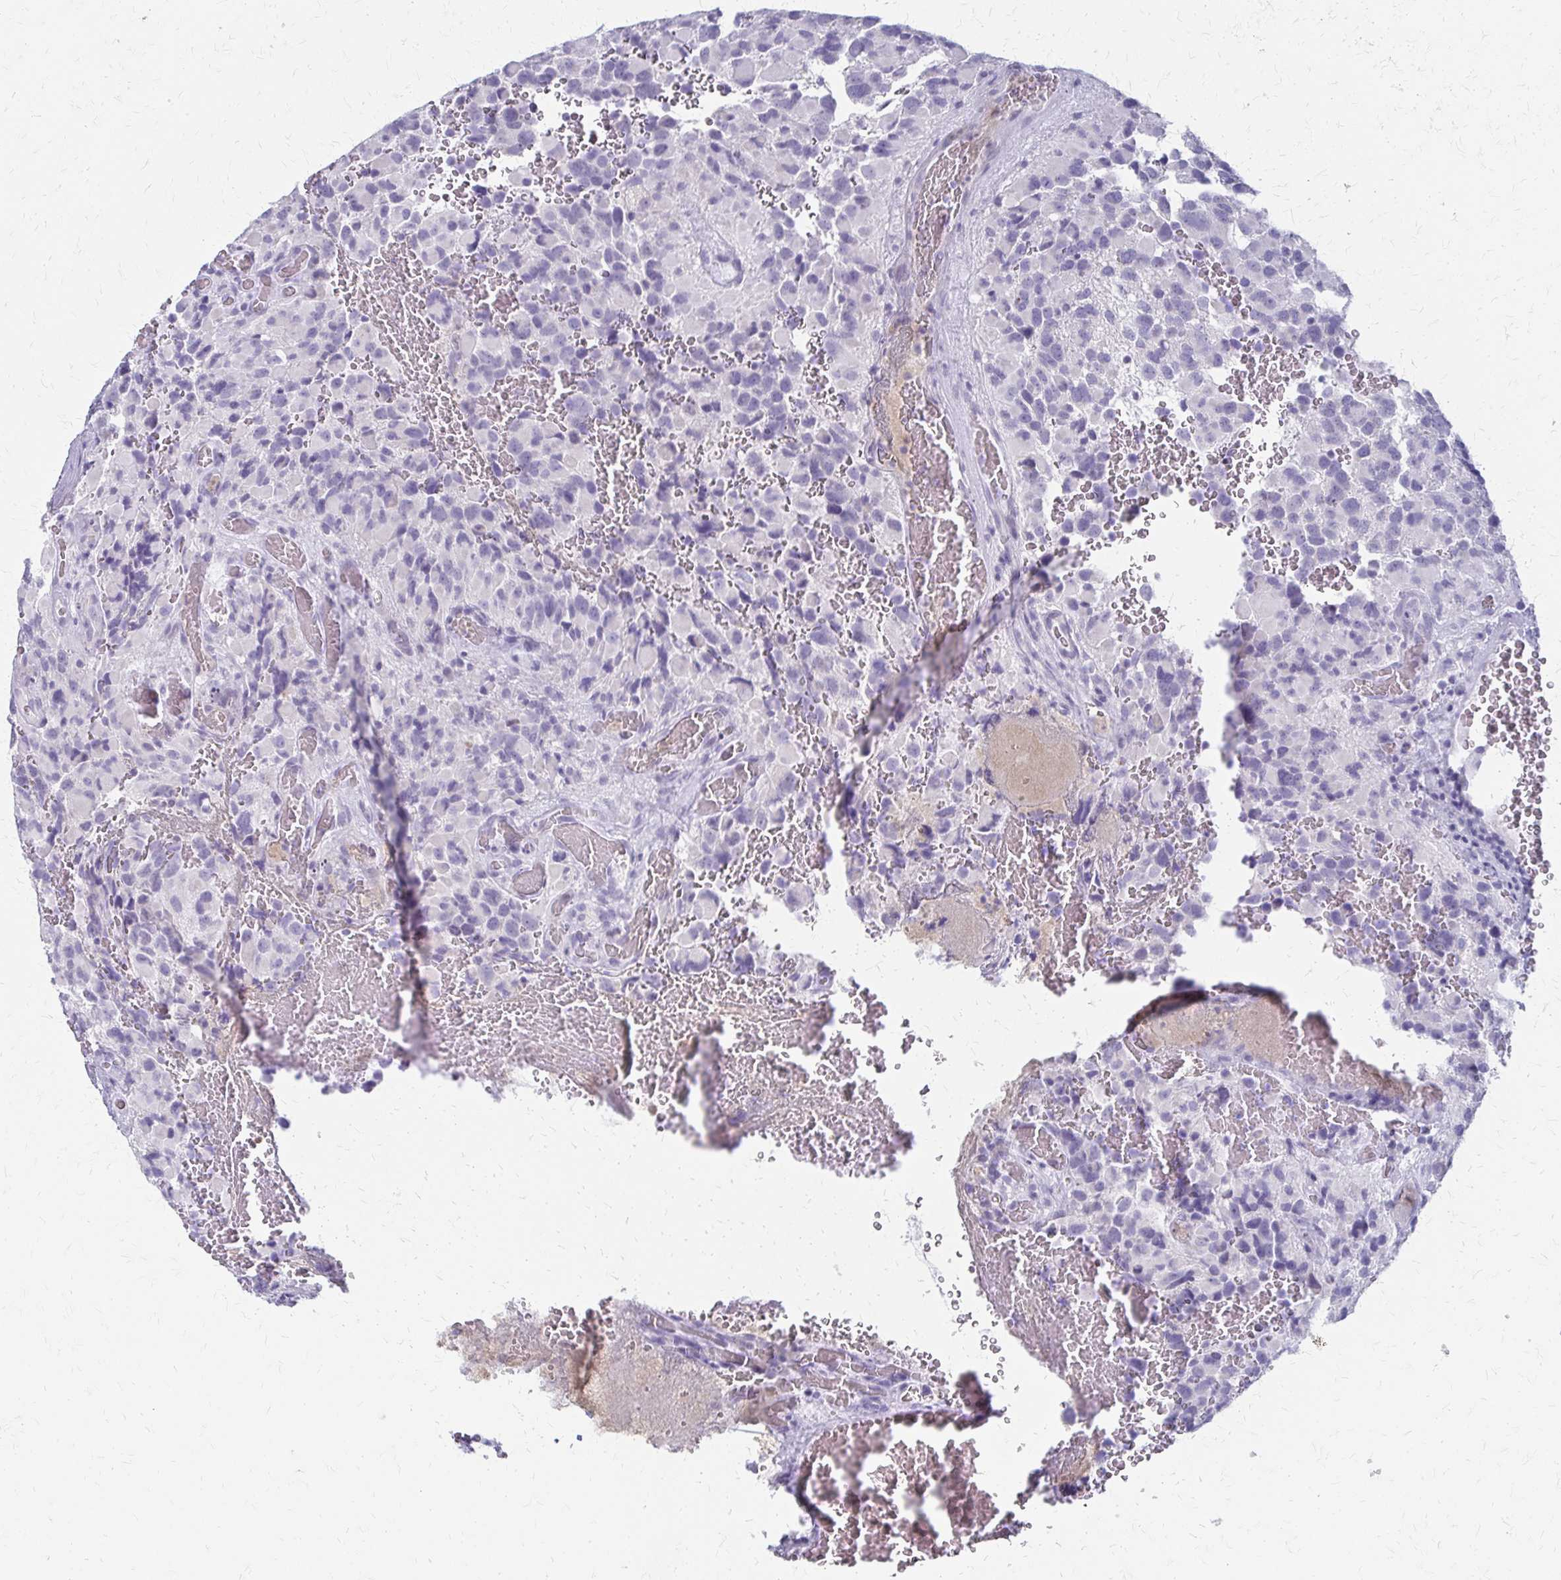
{"staining": {"intensity": "negative", "quantity": "none", "location": "none"}, "tissue": "glioma", "cell_type": "Tumor cells", "image_type": "cancer", "snomed": [{"axis": "morphology", "description": "Glioma, malignant, High grade"}, {"axis": "topography", "description": "Brain"}], "caption": "Glioma stained for a protein using immunohistochemistry displays no positivity tumor cells.", "gene": "ACP5", "patient": {"sex": "female", "age": 40}}